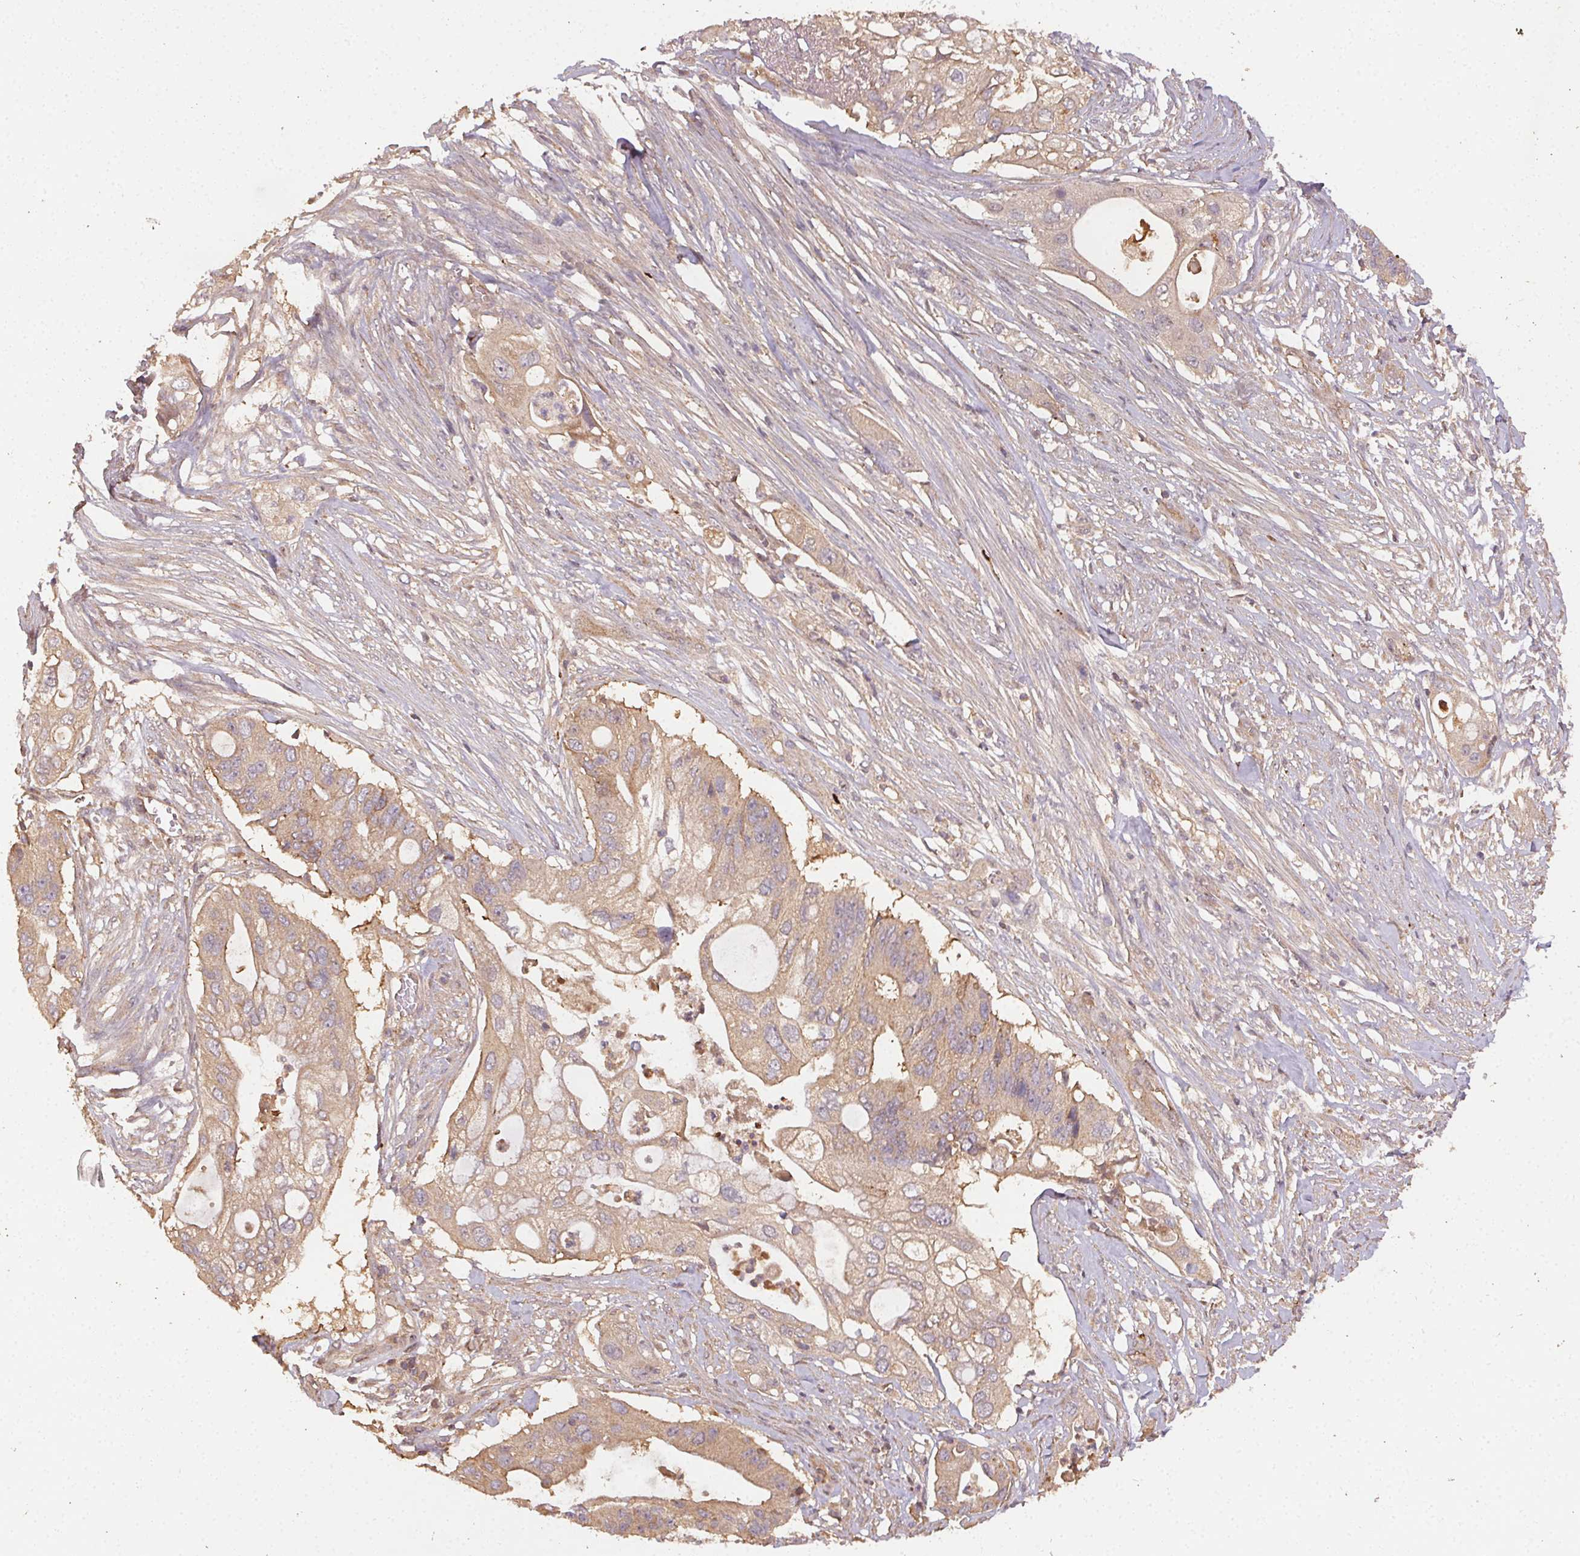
{"staining": {"intensity": "weak", "quantity": ">75%", "location": "cytoplasmic/membranous"}, "tissue": "pancreatic cancer", "cell_type": "Tumor cells", "image_type": "cancer", "snomed": [{"axis": "morphology", "description": "Adenocarcinoma, NOS"}, {"axis": "topography", "description": "Pancreas"}], "caption": "Immunohistochemistry (IHC) (DAB) staining of human adenocarcinoma (pancreatic) shows weak cytoplasmic/membranous protein expression in approximately >75% of tumor cells. (Brightfield microscopy of DAB IHC at high magnification).", "gene": "RALA", "patient": {"sex": "female", "age": 72}}